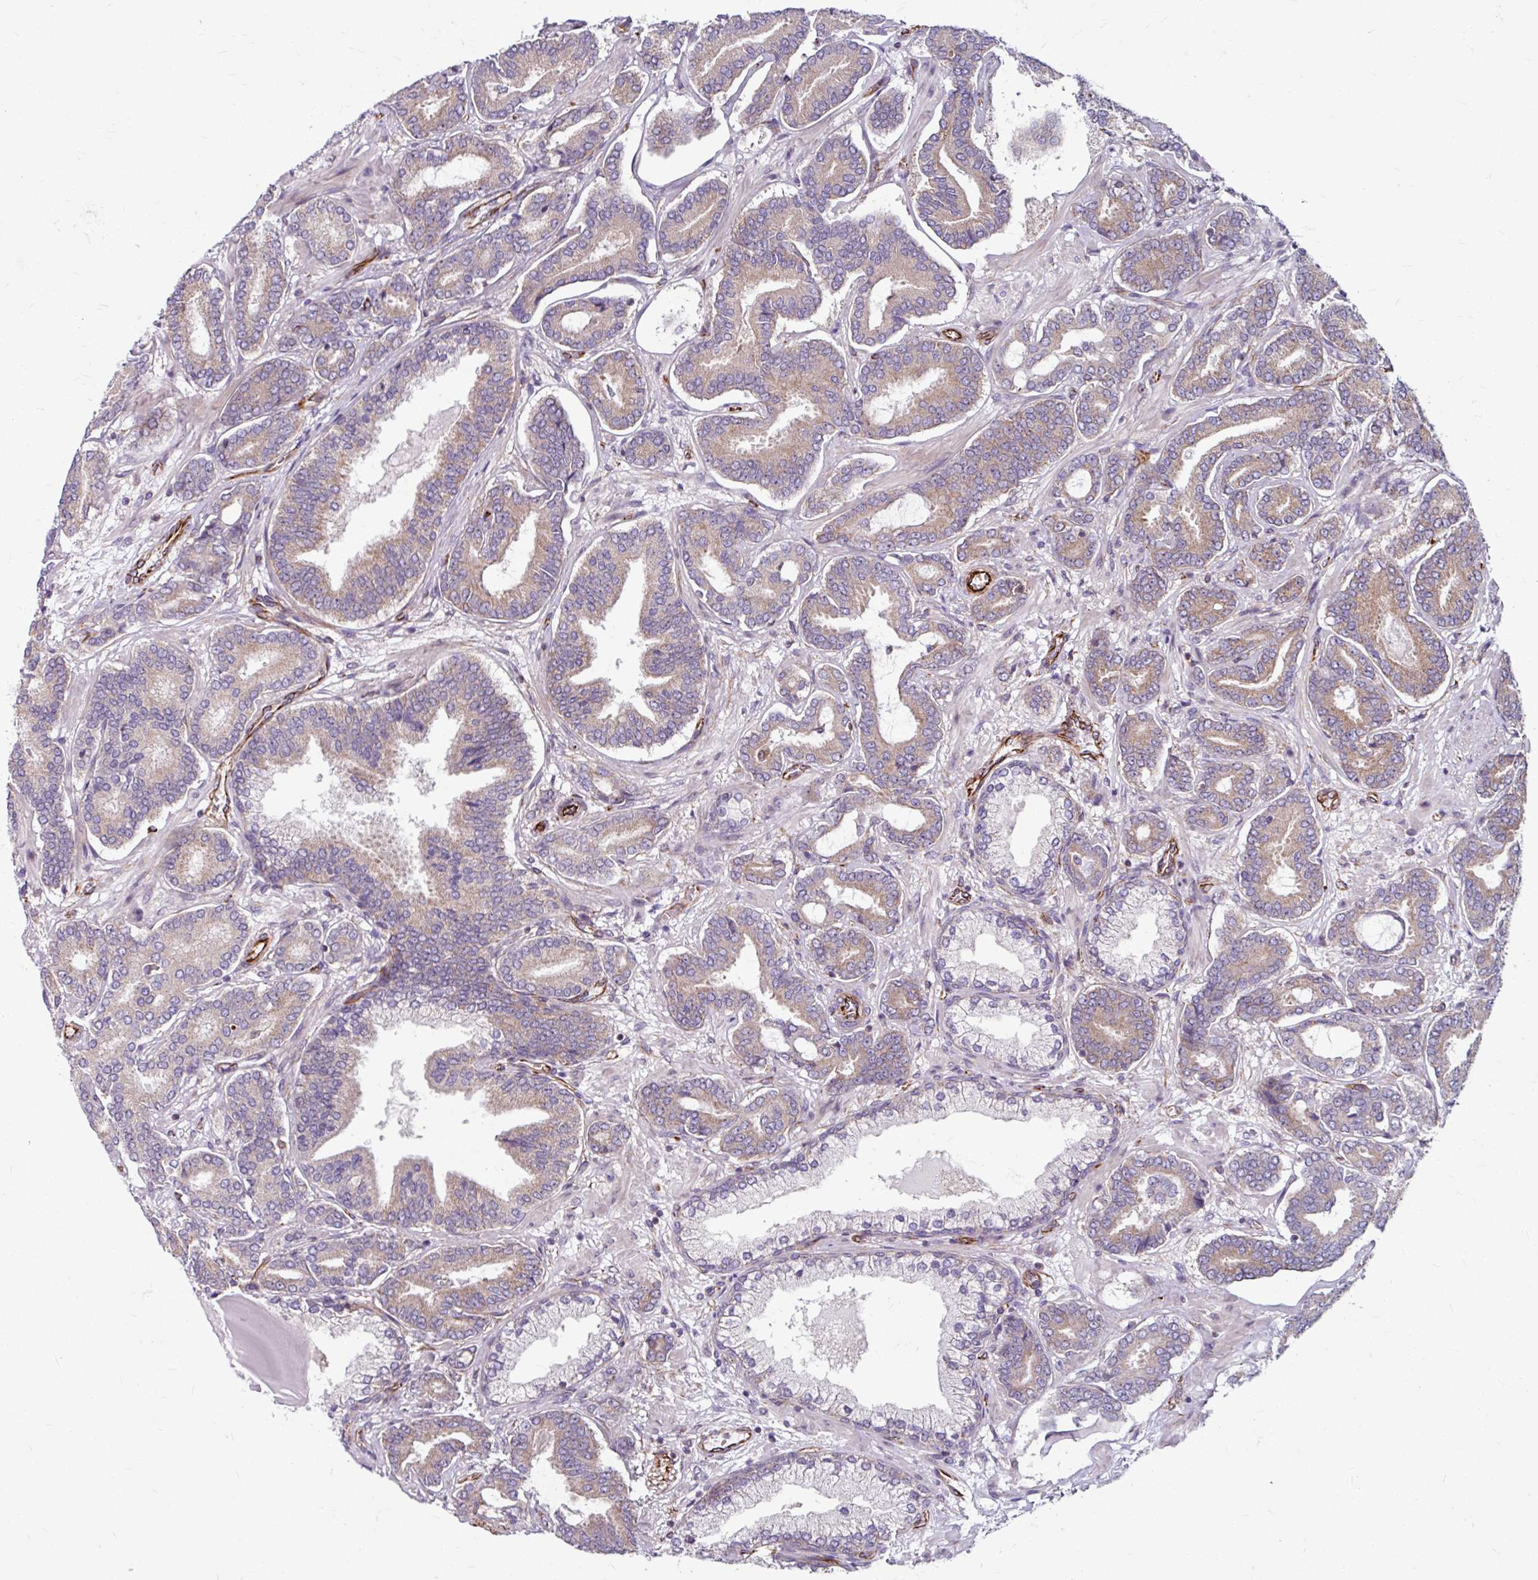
{"staining": {"intensity": "moderate", "quantity": "25%-75%", "location": "cytoplasmic/membranous"}, "tissue": "prostate cancer", "cell_type": "Tumor cells", "image_type": "cancer", "snomed": [{"axis": "morphology", "description": "Adenocarcinoma, Low grade"}, {"axis": "topography", "description": "Prostate and seminal vesicle, NOS"}], "caption": "A high-resolution photomicrograph shows IHC staining of prostate cancer (low-grade adenocarcinoma), which demonstrates moderate cytoplasmic/membranous expression in about 25%-75% of tumor cells.", "gene": "DAAM2", "patient": {"sex": "male", "age": 61}}